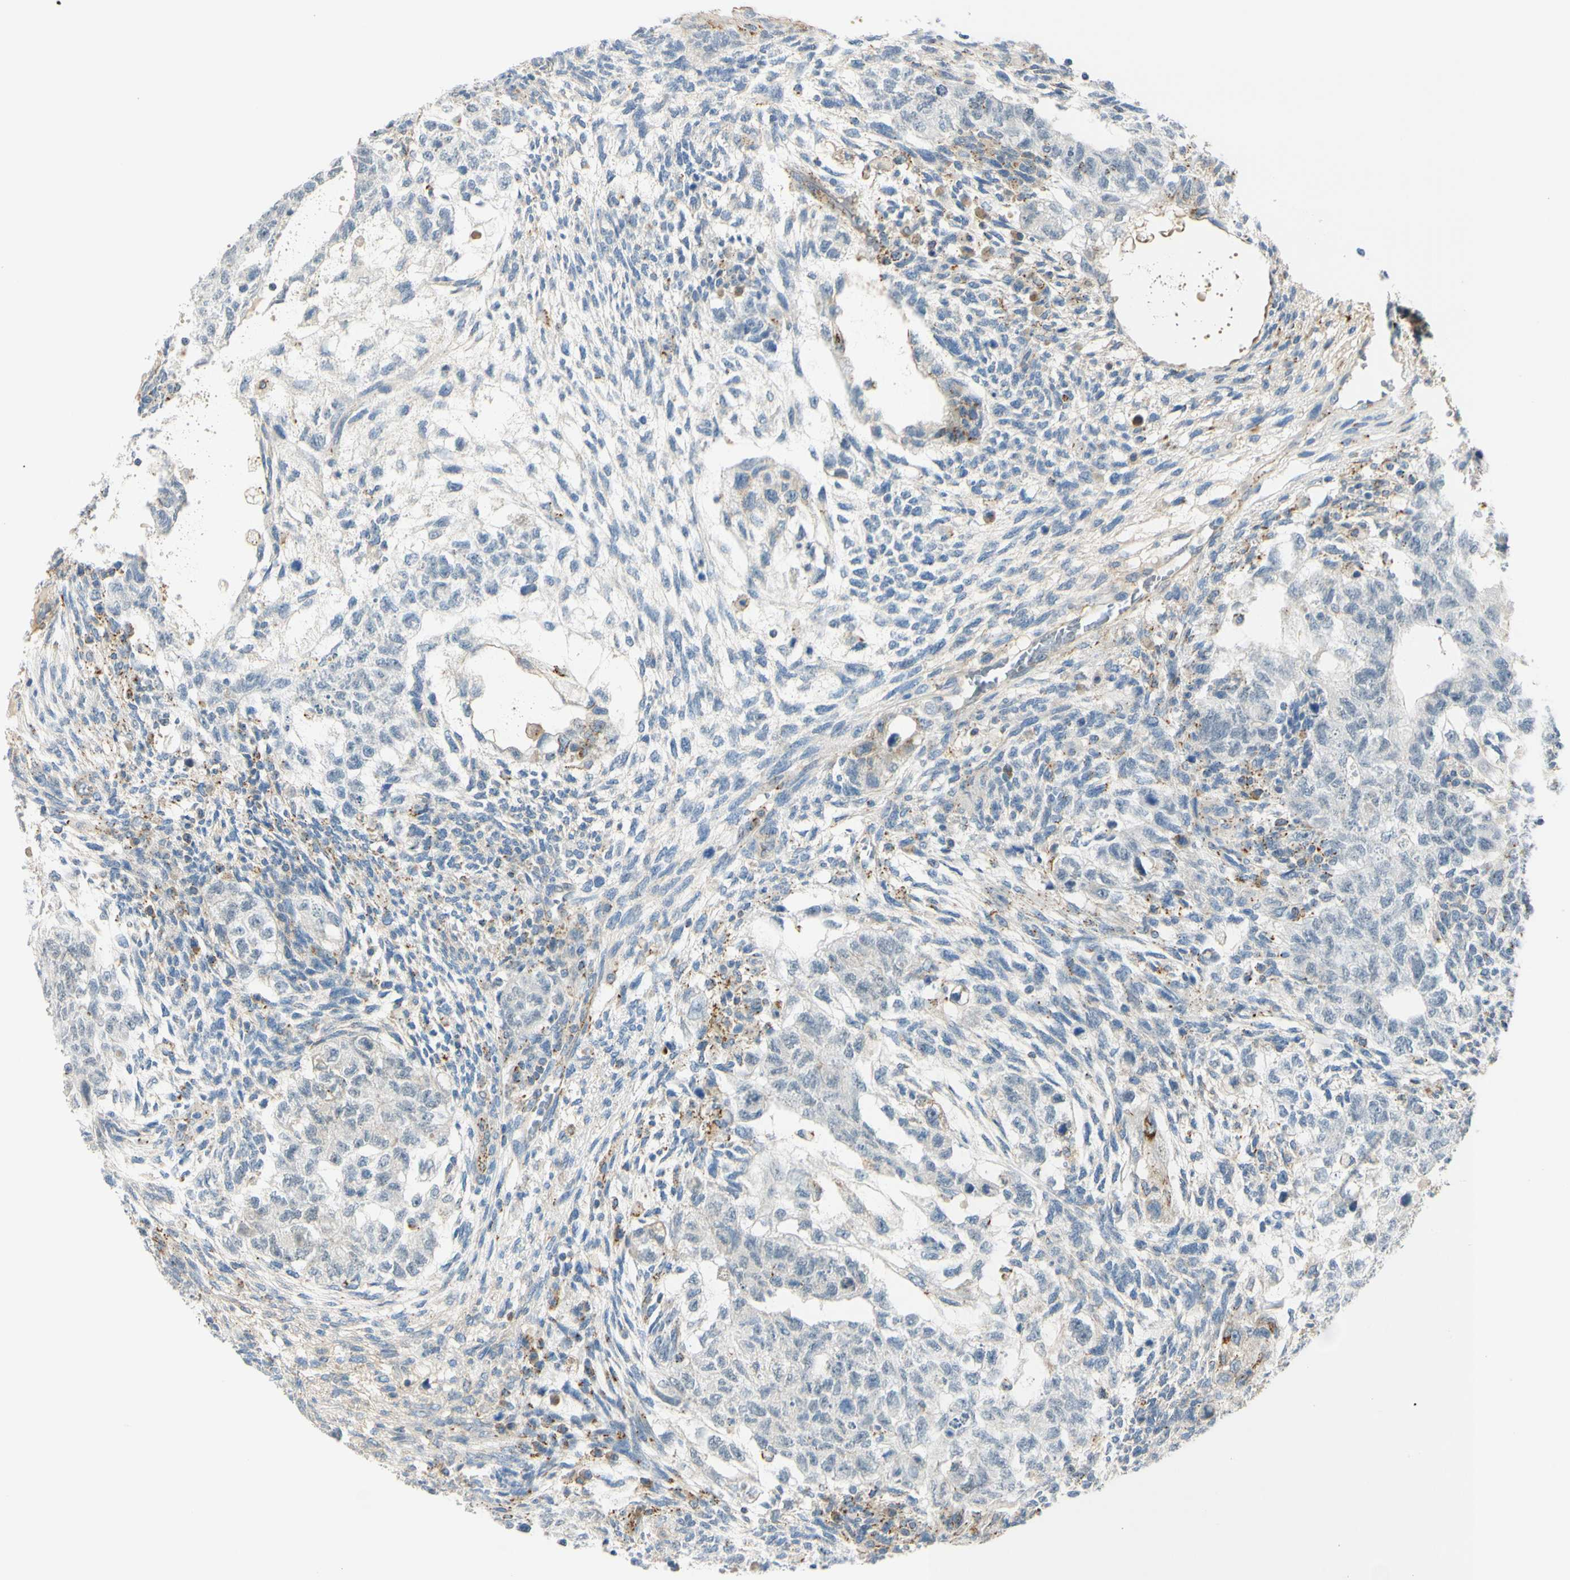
{"staining": {"intensity": "moderate", "quantity": "<25%", "location": "cytoplasmic/membranous"}, "tissue": "testis cancer", "cell_type": "Tumor cells", "image_type": "cancer", "snomed": [{"axis": "morphology", "description": "Normal tissue, NOS"}, {"axis": "morphology", "description": "Carcinoma, Embryonal, NOS"}, {"axis": "topography", "description": "Testis"}], "caption": "The micrograph reveals immunohistochemical staining of testis cancer (embryonal carcinoma). There is moderate cytoplasmic/membranous staining is seen in about <25% of tumor cells. (DAB IHC, brown staining for protein, blue staining for nuclei).", "gene": "GALNT5", "patient": {"sex": "male", "age": 36}}